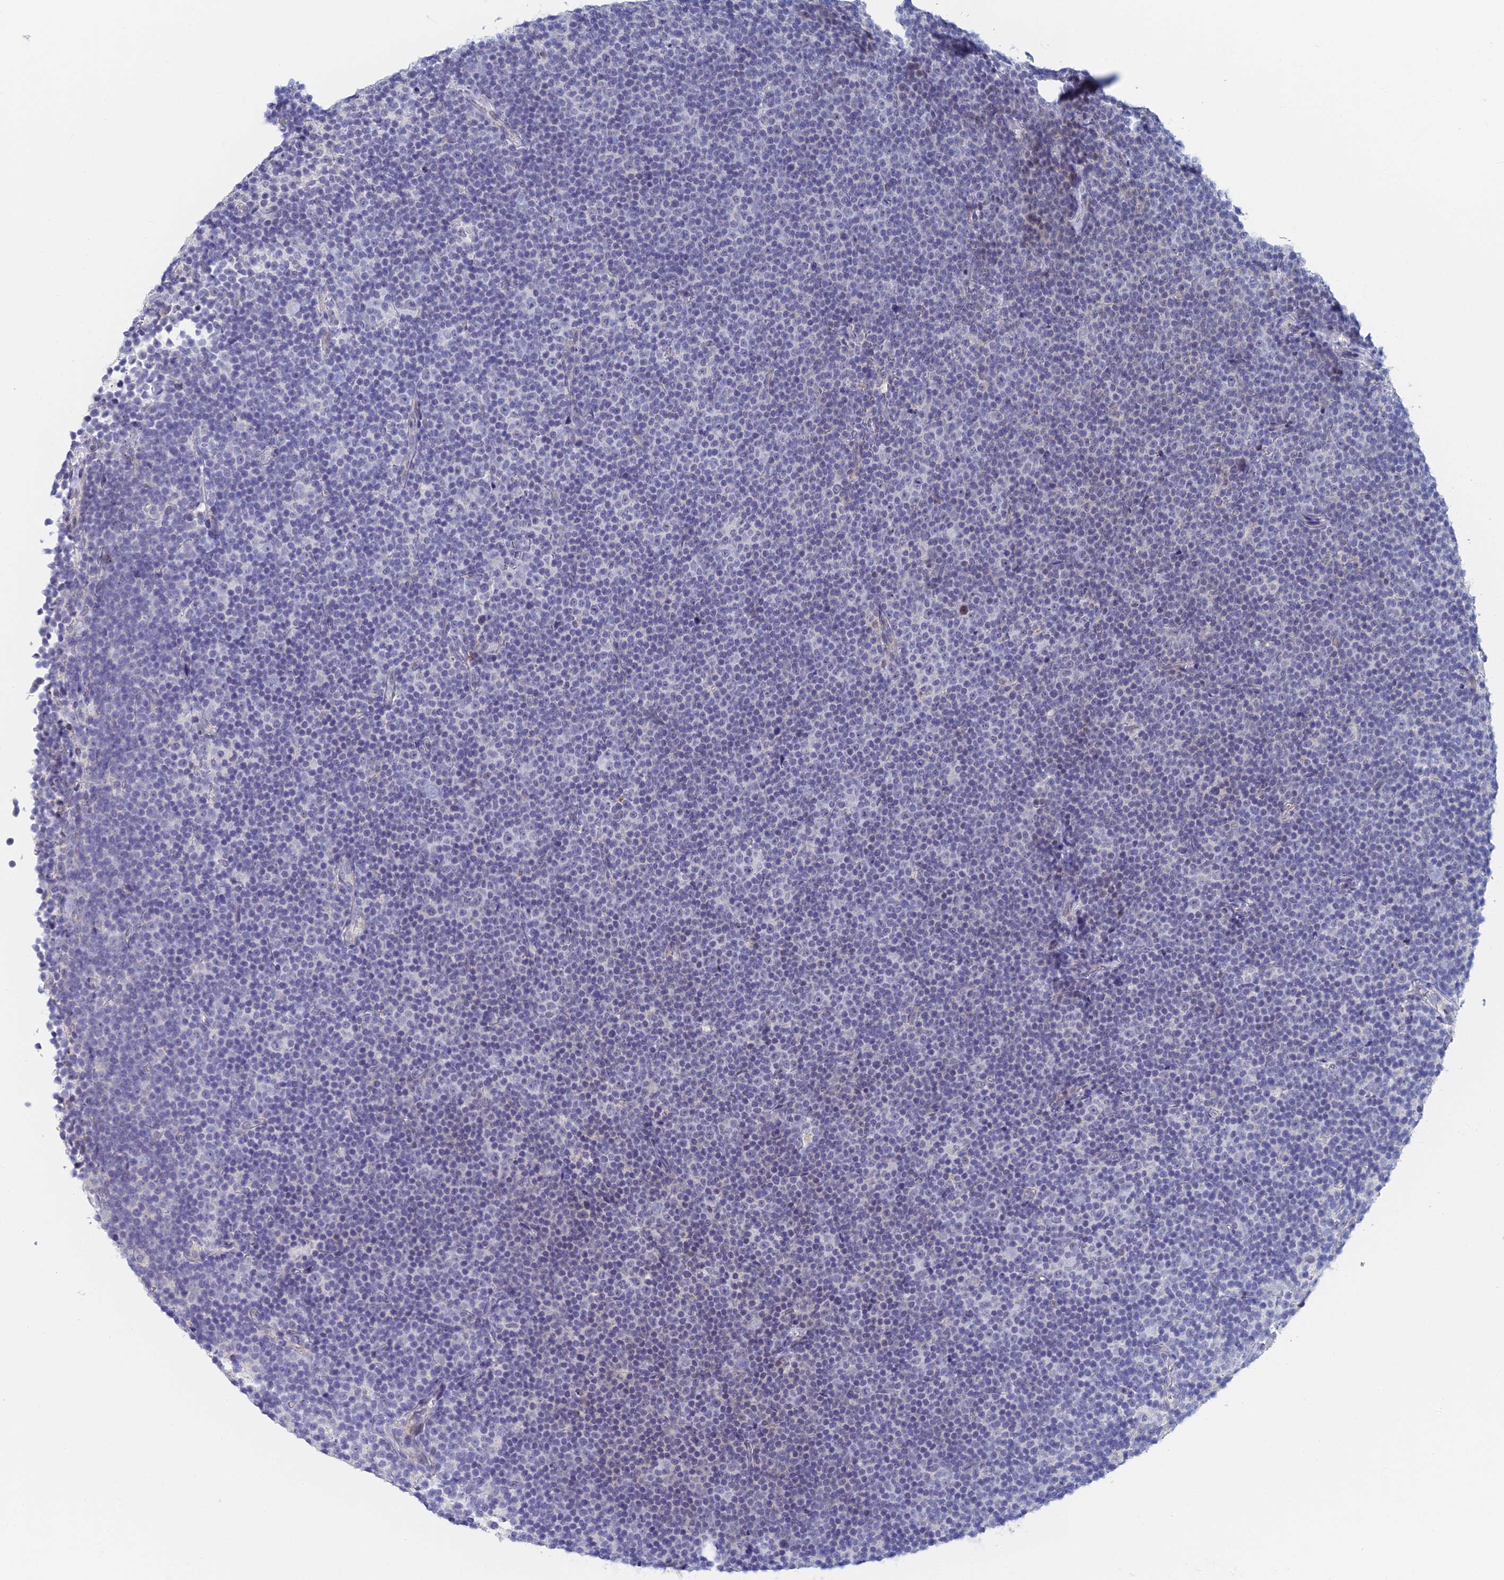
{"staining": {"intensity": "negative", "quantity": "none", "location": "none"}, "tissue": "lymphoma", "cell_type": "Tumor cells", "image_type": "cancer", "snomed": [{"axis": "morphology", "description": "Malignant lymphoma, non-Hodgkin's type, Low grade"}, {"axis": "topography", "description": "Lymph node"}], "caption": "An immunohistochemistry histopathology image of low-grade malignant lymphoma, non-Hodgkin's type is shown. There is no staining in tumor cells of low-grade malignant lymphoma, non-Hodgkin's type.", "gene": "GMNC", "patient": {"sex": "female", "age": 67}}